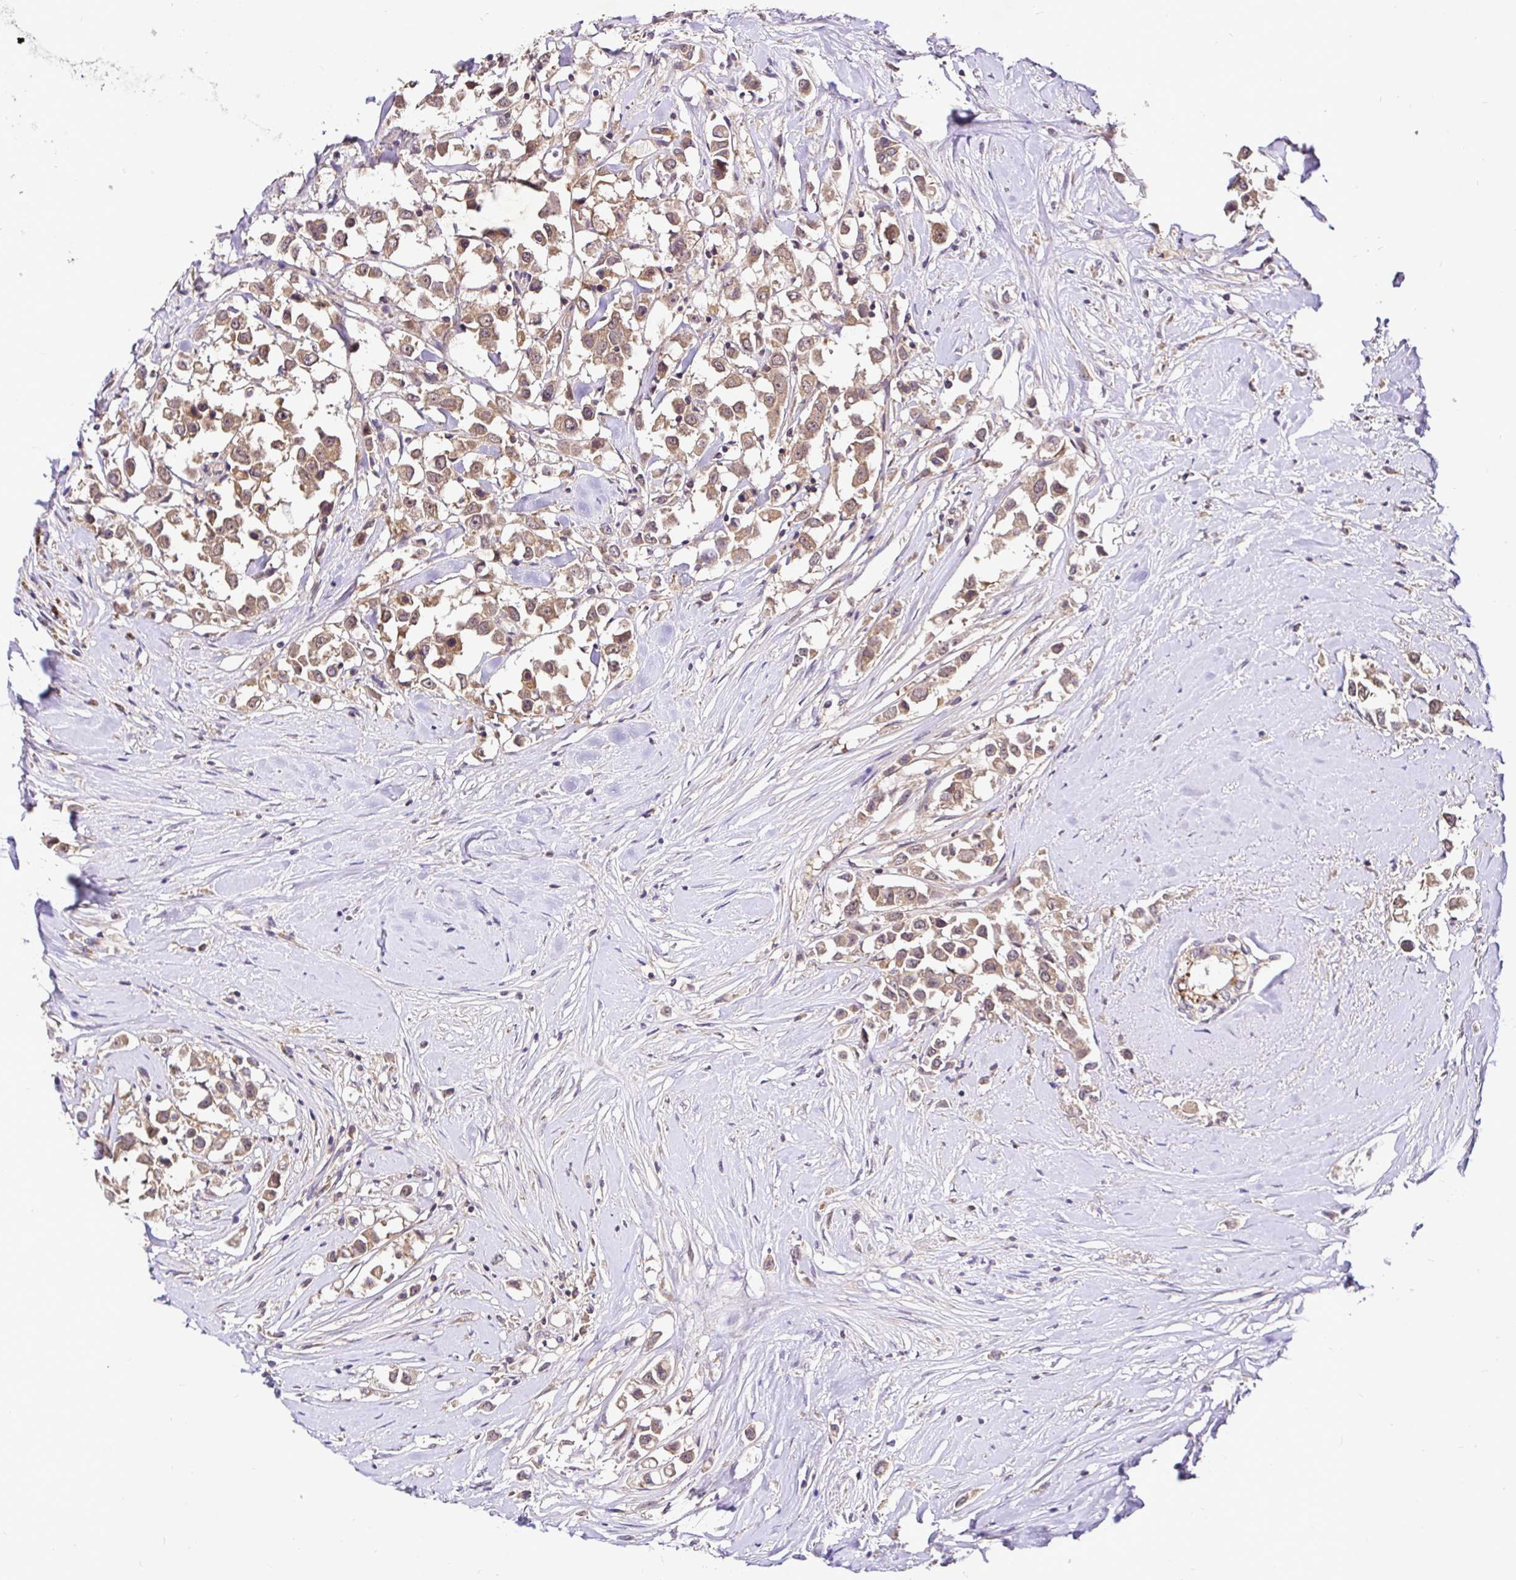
{"staining": {"intensity": "moderate", "quantity": ">75%", "location": "cytoplasmic/membranous,nuclear"}, "tissue": "breast cancer", "cell_type": "Tumor cells", "image_type": "cancer", "snomed": [{"axis": "morphology", "description": "Duct carcinoma"}, {"axis": "topography", "description": "Breast"}], "caption": "A brown stain shows moderate cytoplasmic/membranous and nuclear staining of a protein in breast cancer tumor cells. The protein of interest is stained brown, and the nuclei are stained in blue (DAB (3,3'-diaminobenzidine) IHC with brightfield microscopy, high magnification).", "gene": "UBE2M", "patient": {"sex": "female", "age": 61}}